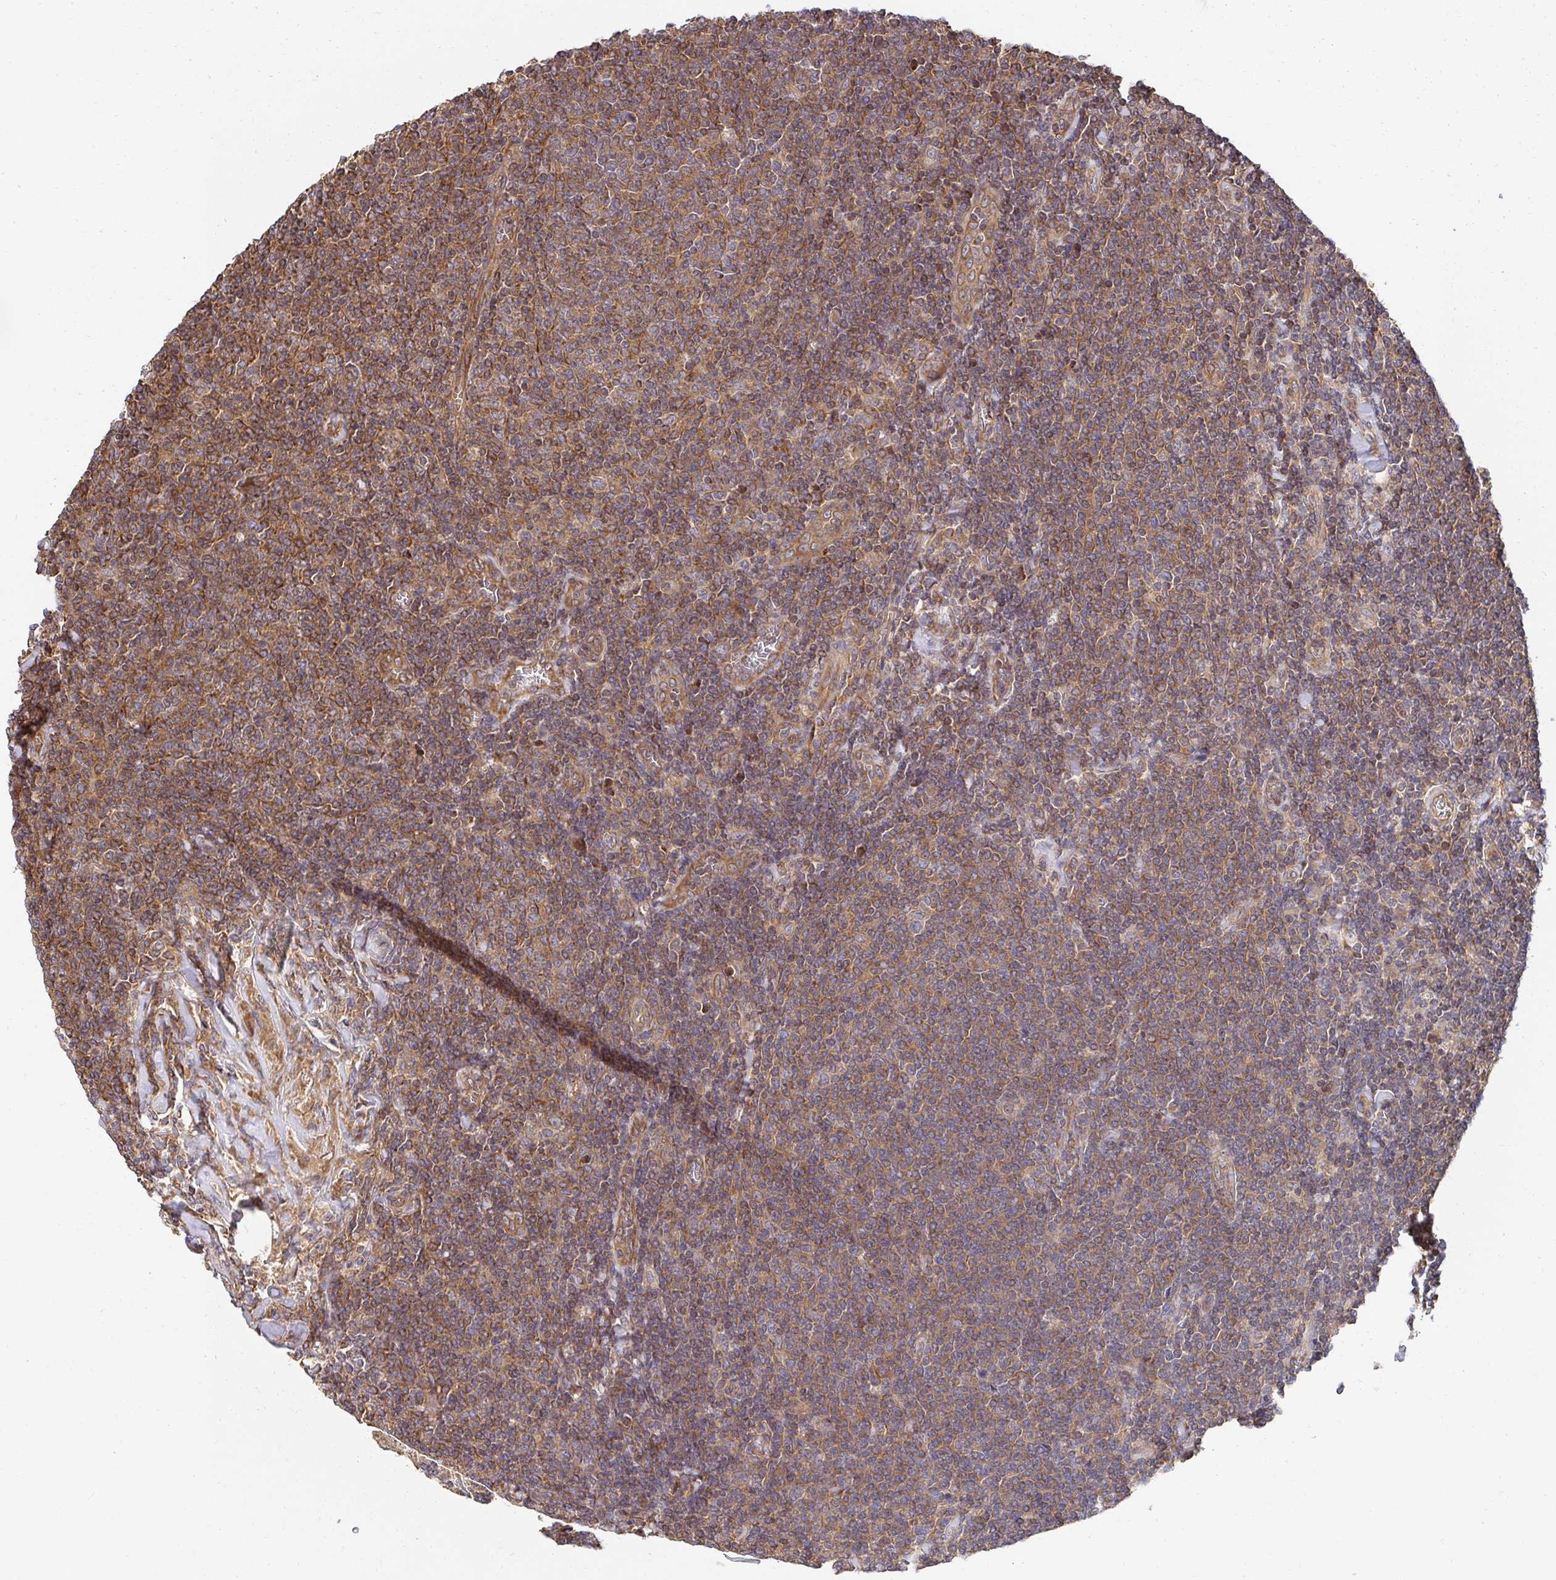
{"staining": {"intensity": "moderate", "quantity": ">75%", "location": "cytoplasmic/membranous"}, "tissue": "lymphoma", "cell_type": "Tumor cells", "image_type": "cancer", "snomed": [{"axis": "morphology", "description": "Malignant lymphoma, non-Hodgkin's type, Low grade"}, {"axis": "topography", "description": "Lymph node"}], "caption": "Immunohistochemical staining of lymphoma demonstrates medium levels of moderate cytoplasmic/membranous expression in about >75% of tumor cells.", "gene": "APBB1", "patient": {"sex": "male", "age": 52}}